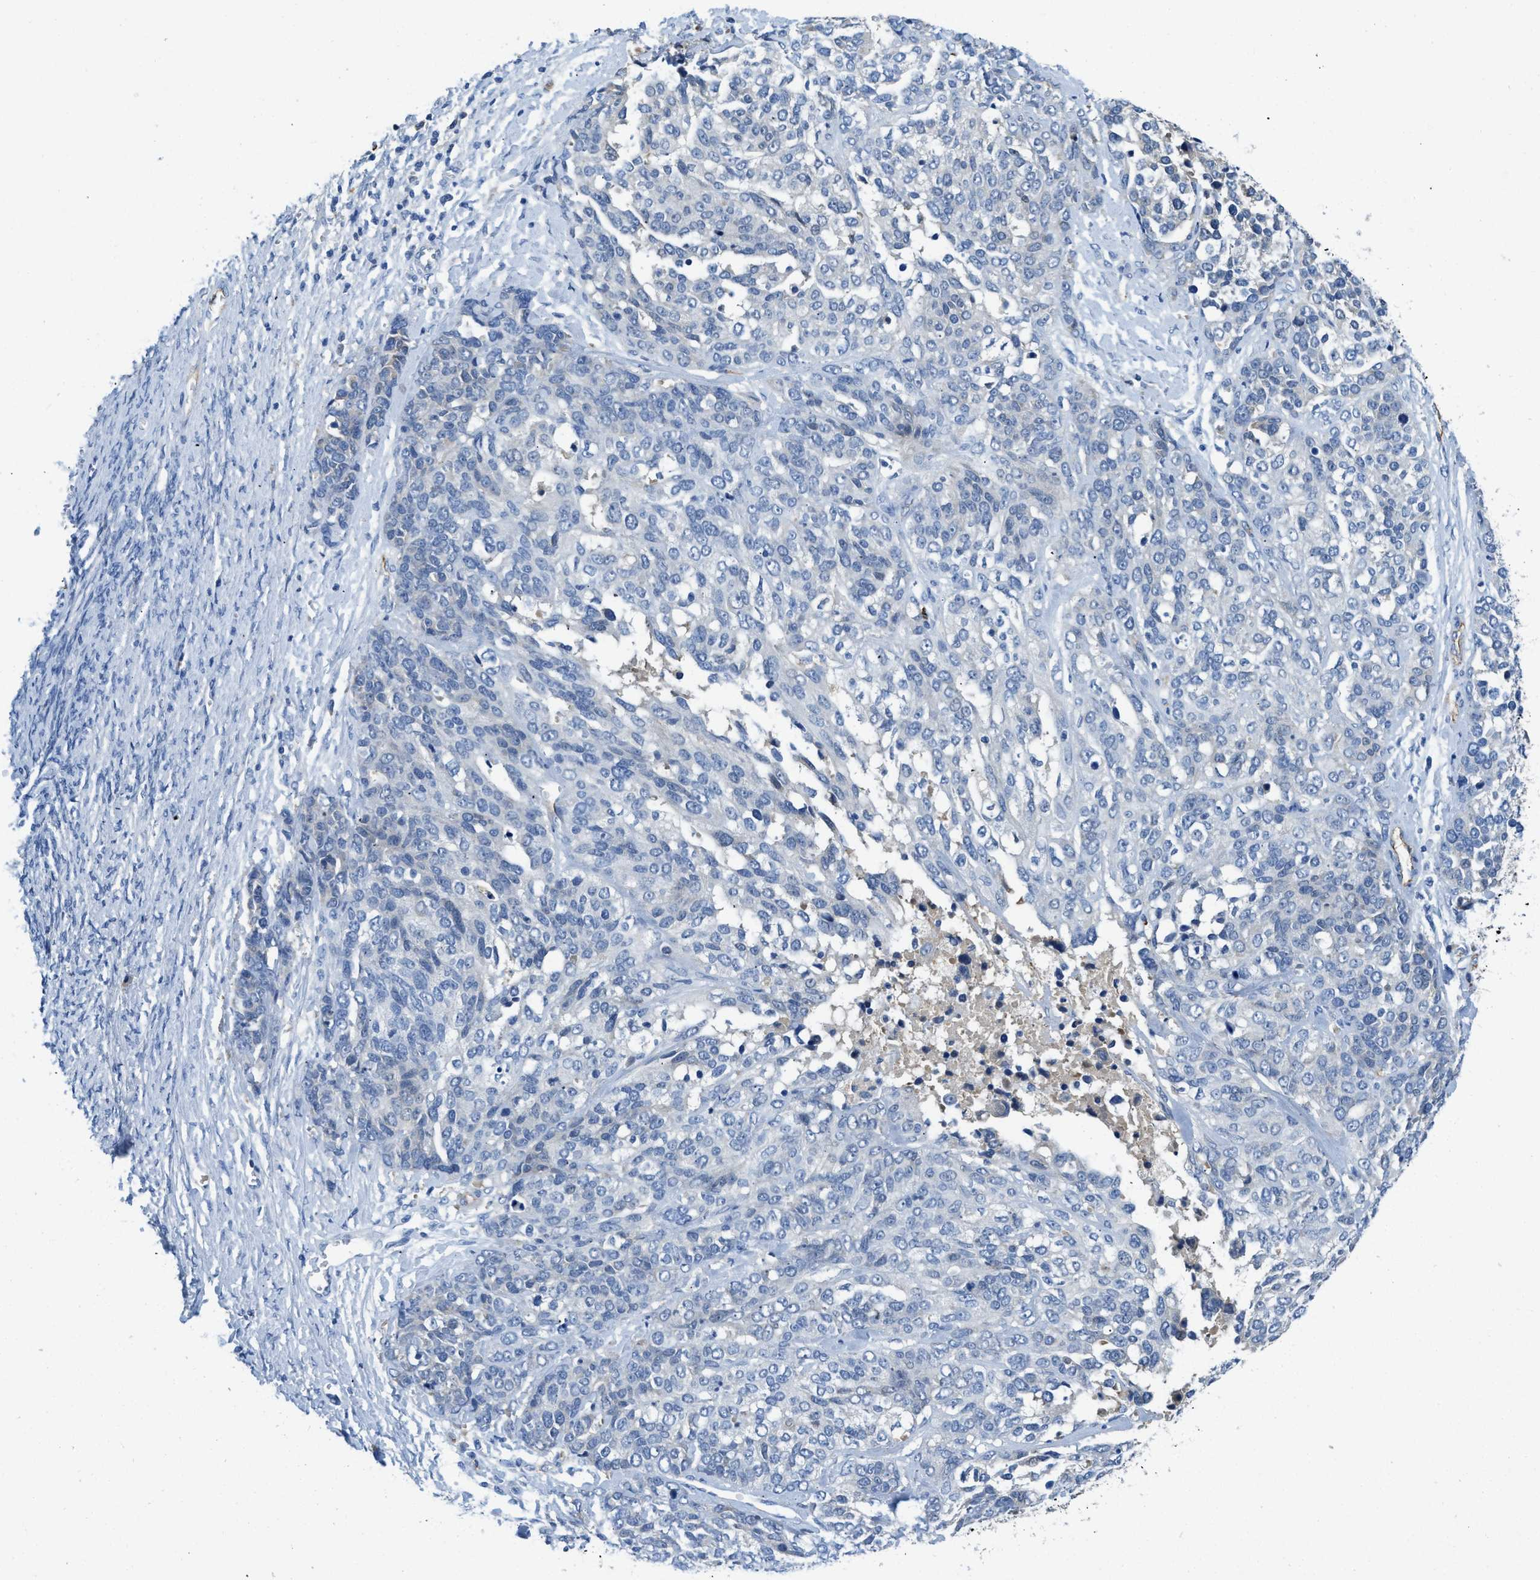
{"staining": {"intensity": "negative", "quantity": "none", "location": "none"}, "tissue": "ovarian cancer", "cell_type": "Tumor cells", "image_type": "cancer", "snomed": [{"axis": "morphology", "description": "Cystadenocarcinoma, serous, NOS"}, {"axis": "topography", "description": "Ovary"}], "caption": "Immunohistochemical staining of human ovarian cancer (serous cystadenocarcinoma) shows no significant expression in tumor cells.", "gene": "SPEG", "patient": {"sex": "female", "age": 44}}